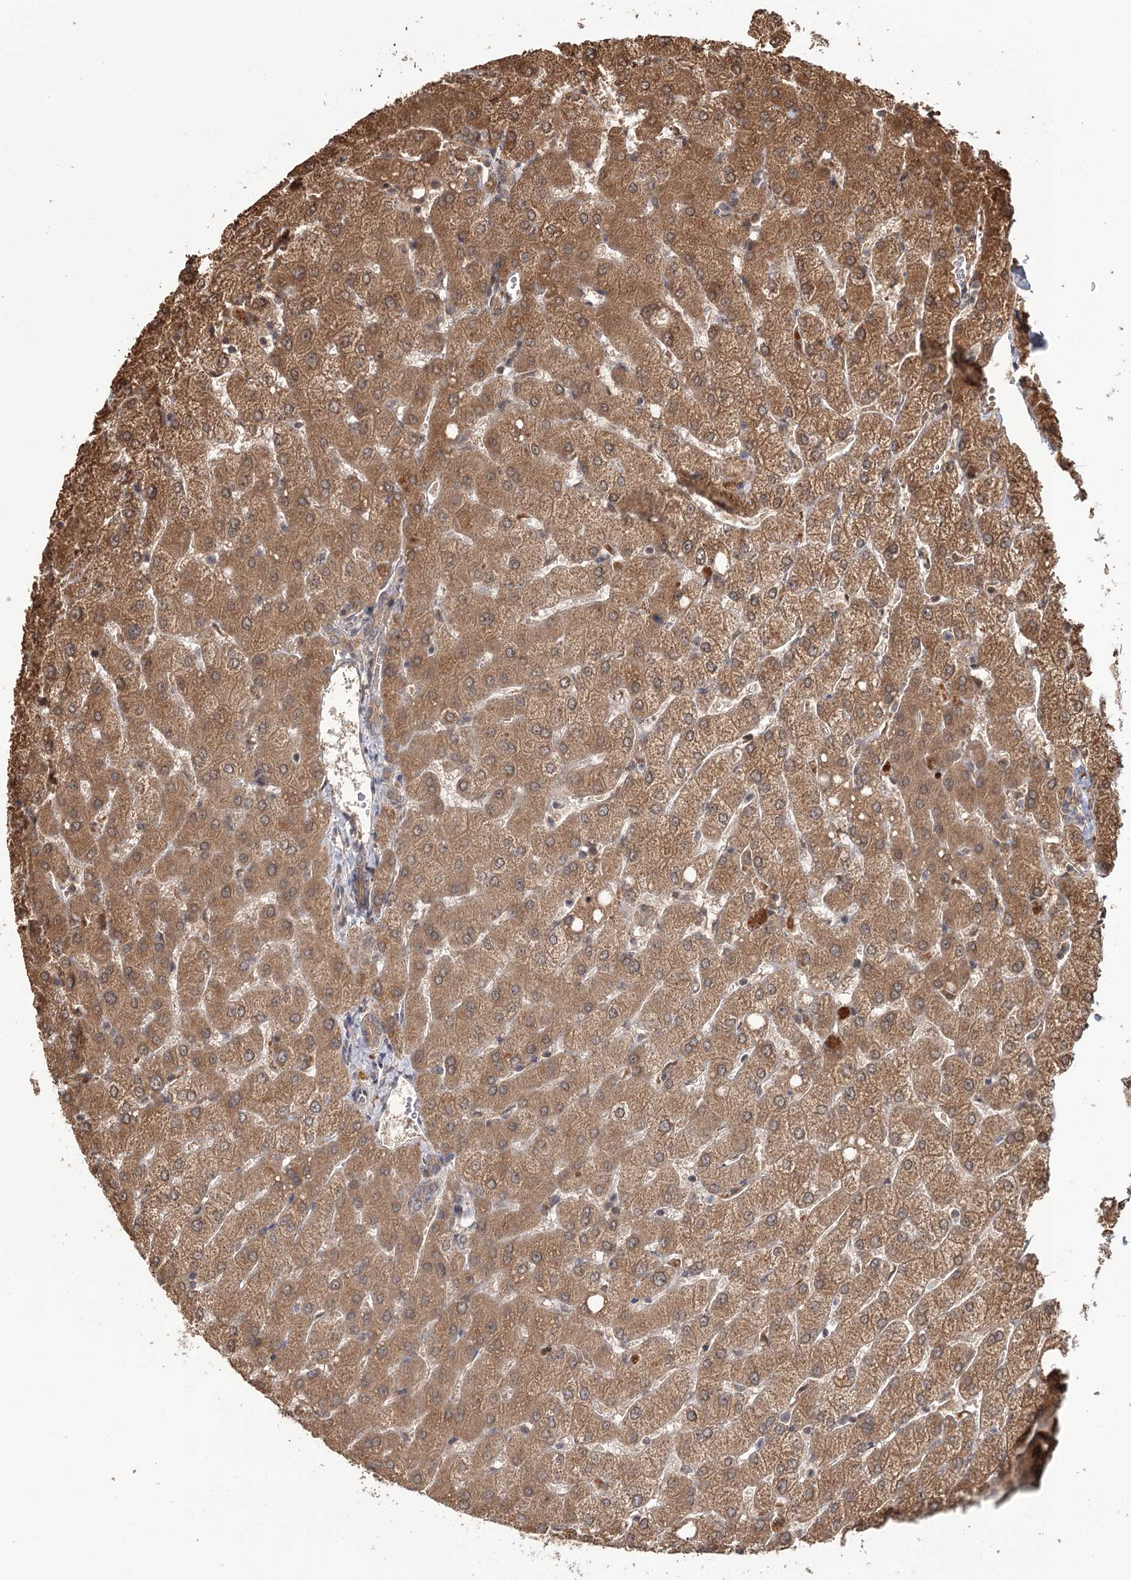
{"staining": {"intensity": "moderate", "quantity": ">75%", "location": "cytoplasmic/membranous"}, "tissue": "liver", "cell_type": "Cholangiocytes", "image_type": "normal", "snomed": [{"axis": "morphology", "description": "Normal tissue, NOS"}, {"axis": "topography", "description": "Liver"}], "caption": "Normal liver exhibits moderate cytoplasmic/membranous positivity in approximately >75% of cholangiocytes.", "gene": "N6AMT1", "patient": {"sex": "female", "age": 54}}